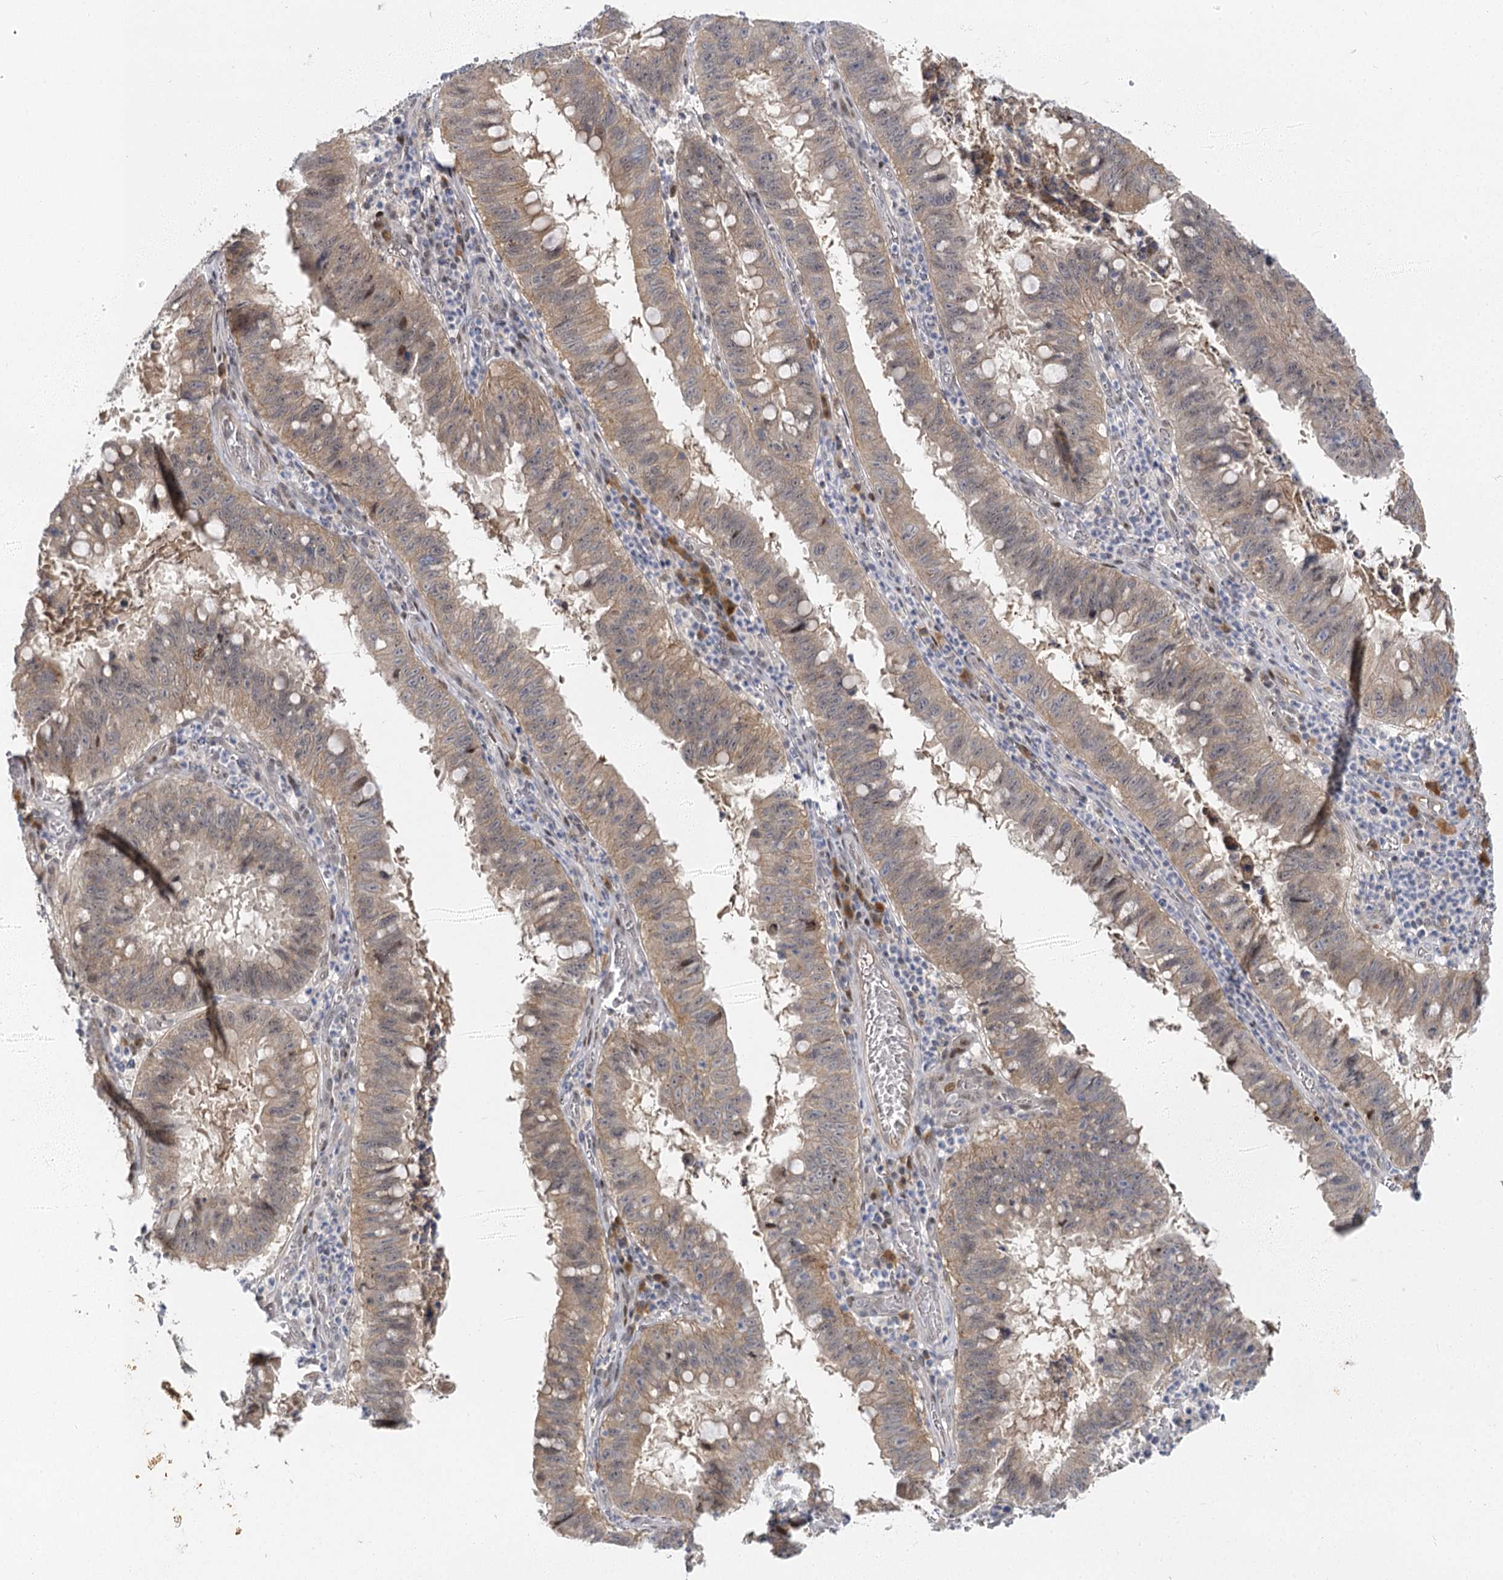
{"staining": {"intensity": "weak", "quantity": "25%-75%", "location": "cytoplasmic/membranous"}, "tissue": "stomach cancer", "cell_type": "Tumor cells", "image_type": "cancer", "snomed": [{"axis": "morphology", "description": "Adenocarcinoma, NOS"}, {"axis": "topography", "description": "Stomach"}], "caption": "Immunohistochemistry micrograph of human stomach cancer stained for a protein (brown), which demonstrates low levels of weak cytoplasmic/membranous positivity in approximately 25%-75% of tumor cells.", "gene": "IL11RA", "patient": {"sex": "male", "age": 59}}